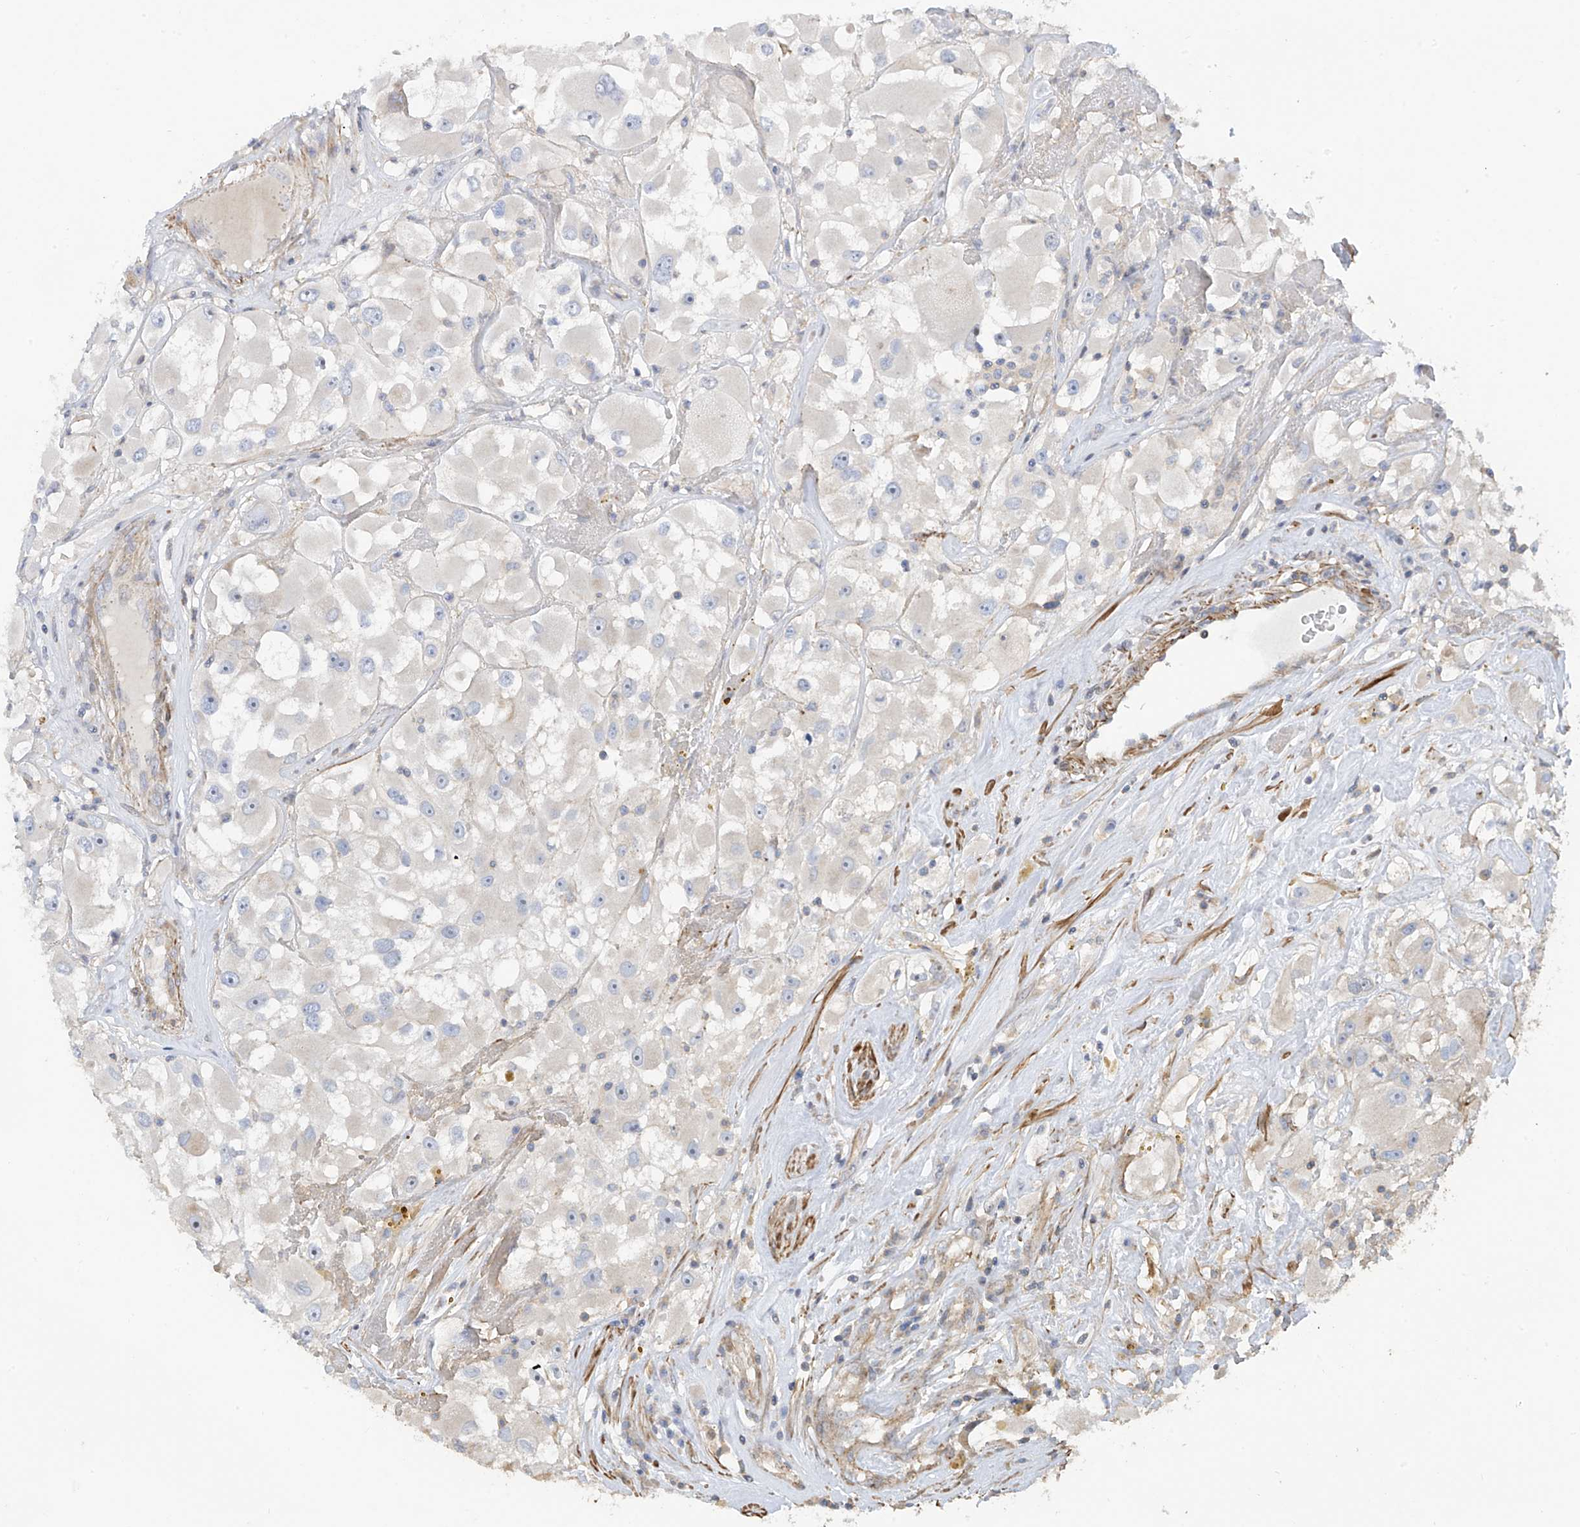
{"staining": {"intensity": "negative", "quantity": "none", "location": "none"}, "tissue": "renal cancer", "cell_type": "Tumor cells", "image_type": "cancer", "snomed": [{"axis": "morphology", "description": "Adenocarcinoma, NOS"}, {"axis": "topography", "description": "Kidney"}], "caption": "An IHC micrograph of renal cancer is shown. There is no staining in tumor cells of renal cancer.", "gene": "SLC43A3", "patient": {"sex": "female", "age": 52}}